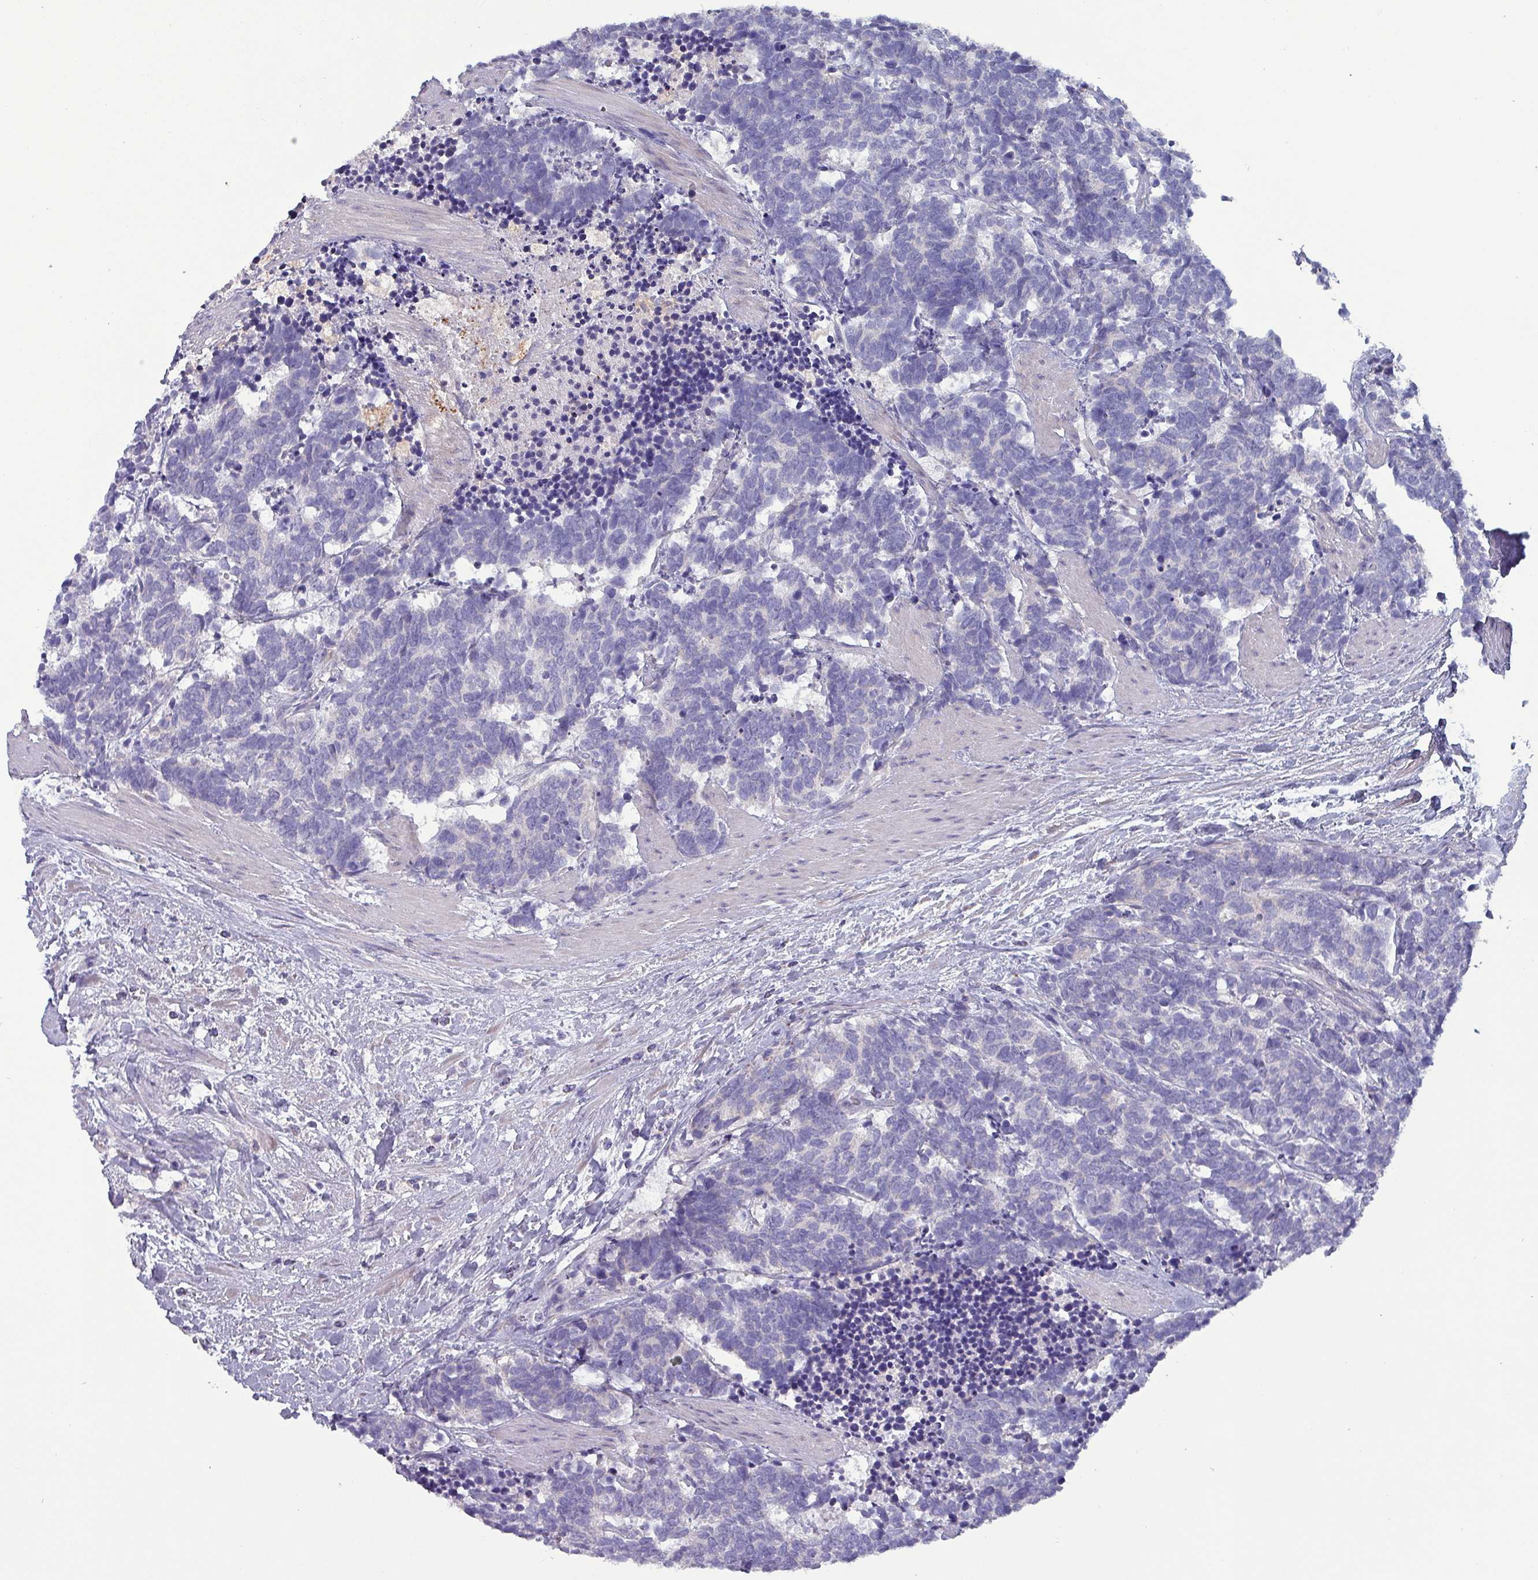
{"staining": {"intensity": "negative", "quantity": "none", "location": "none"}, "tissue": "carcinoid", "cell_type": "Tumor cells", "image_type": "cancer", "snomed": [{"axis": "morphology", "description": "Carcinoma, NOS"}, {"axis": "morphology", "description": "Carcinoid, malignant, NOS"}, {"axis": "topography", "description": "Prostate"}], "caption": "The histopathology image demonstrates no staining of tumor cells in carcinoid (malignant).", "gene": "HSD3B7", "patient": {"sex": "male", "age": 57}}